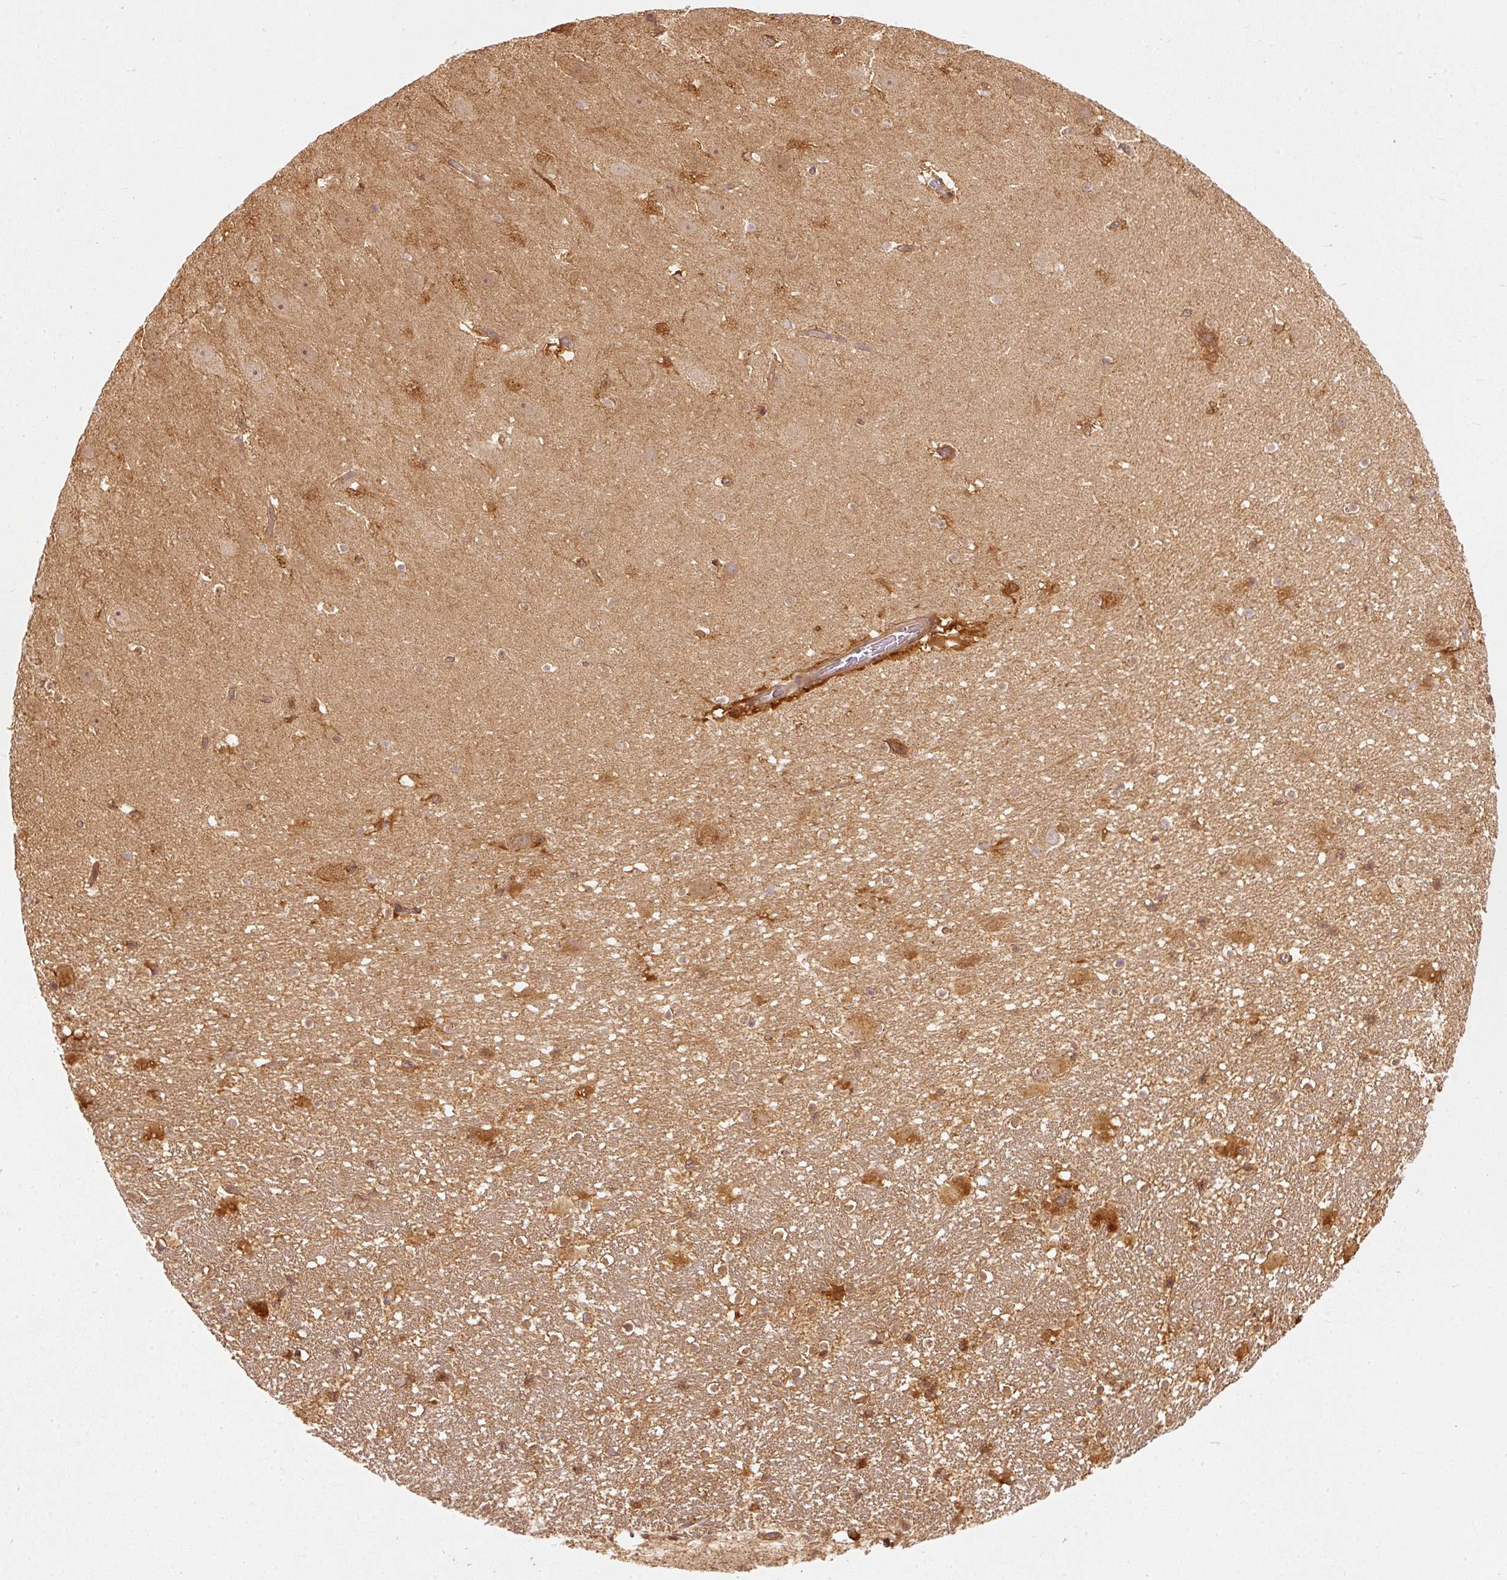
{"staining": {"intensity": "moderate", "quantity": "<25%", "location": "cytoplasmic/membranous"}, "tissue": "hippocampus", "cell_type": "Glial cells", "image_type": "normal", "snomed": [{"axis": "morphology", "description": "Normal tissue, NOS"}, {"axis": "topography", "description": "Hippocampus"}], "caption": "High-magnification brightfield microscopy of unremarkable hippocampus stained with DAB (brown) and counterstained with hematoxylin (blue). glial cells exhibit moderate cytoplasmic/membranous staining is present in approximately<25% of cells.", "gene": "EIF3B", "patient": {"sex": "male", "age": 37}}